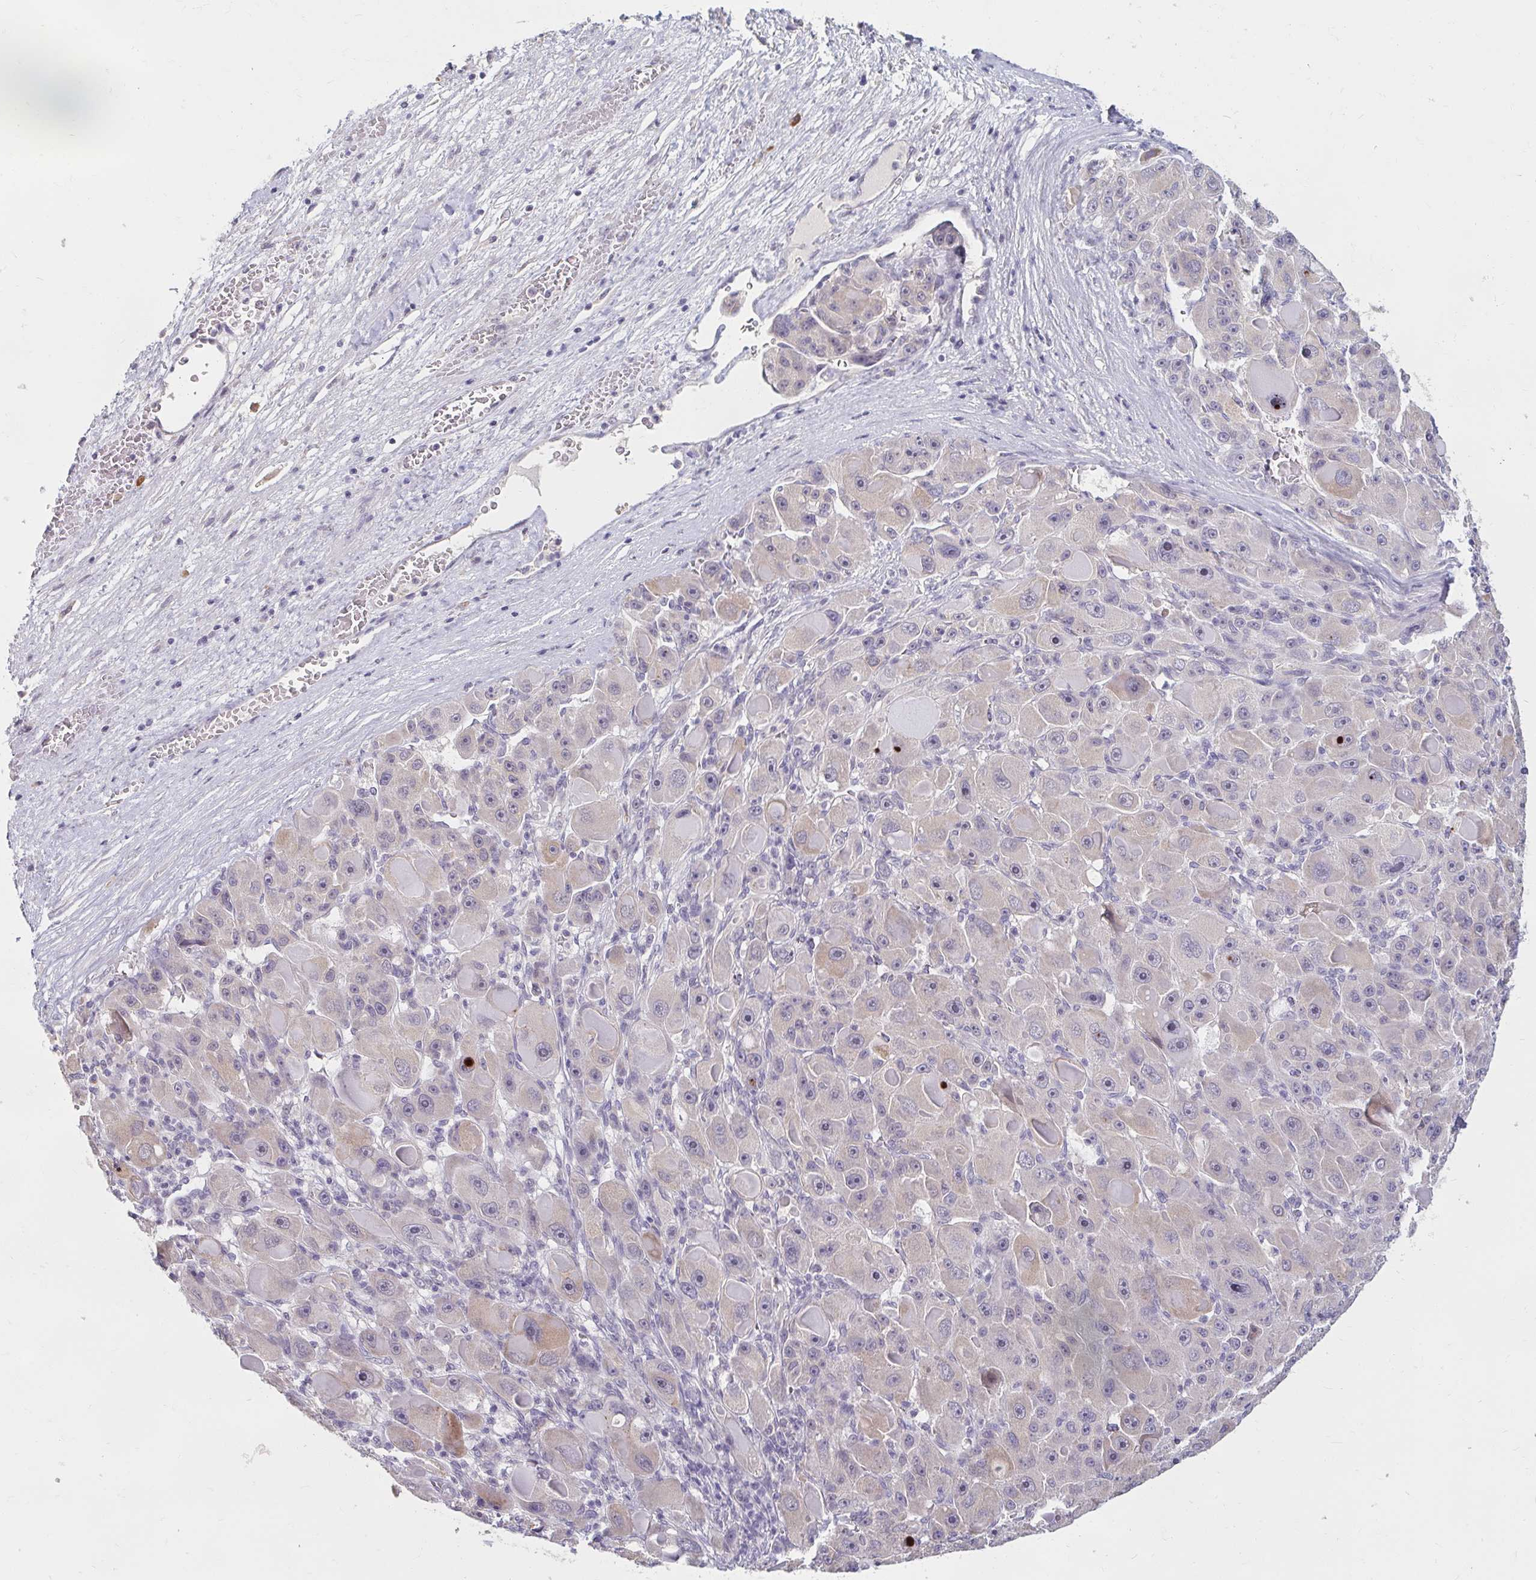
{"staining": {"intensity": "negative", "quantity": "none", "location": "none"}, "tissue": "liver cancer", "cell_type": "Tumor cells", "image_type": "cancer", "snomed": [{"axis": "morphology", "description": "Carcinoma, Hepatocellular, NOS"}, {"axis": "topography", "description": "Liver"}], "caption": "IHC of human hepatocellular carcinoma (liver) shows no positivity in tumor cells.", "gene": "DDN", "patient": {"sex": "male", "age": 76}}